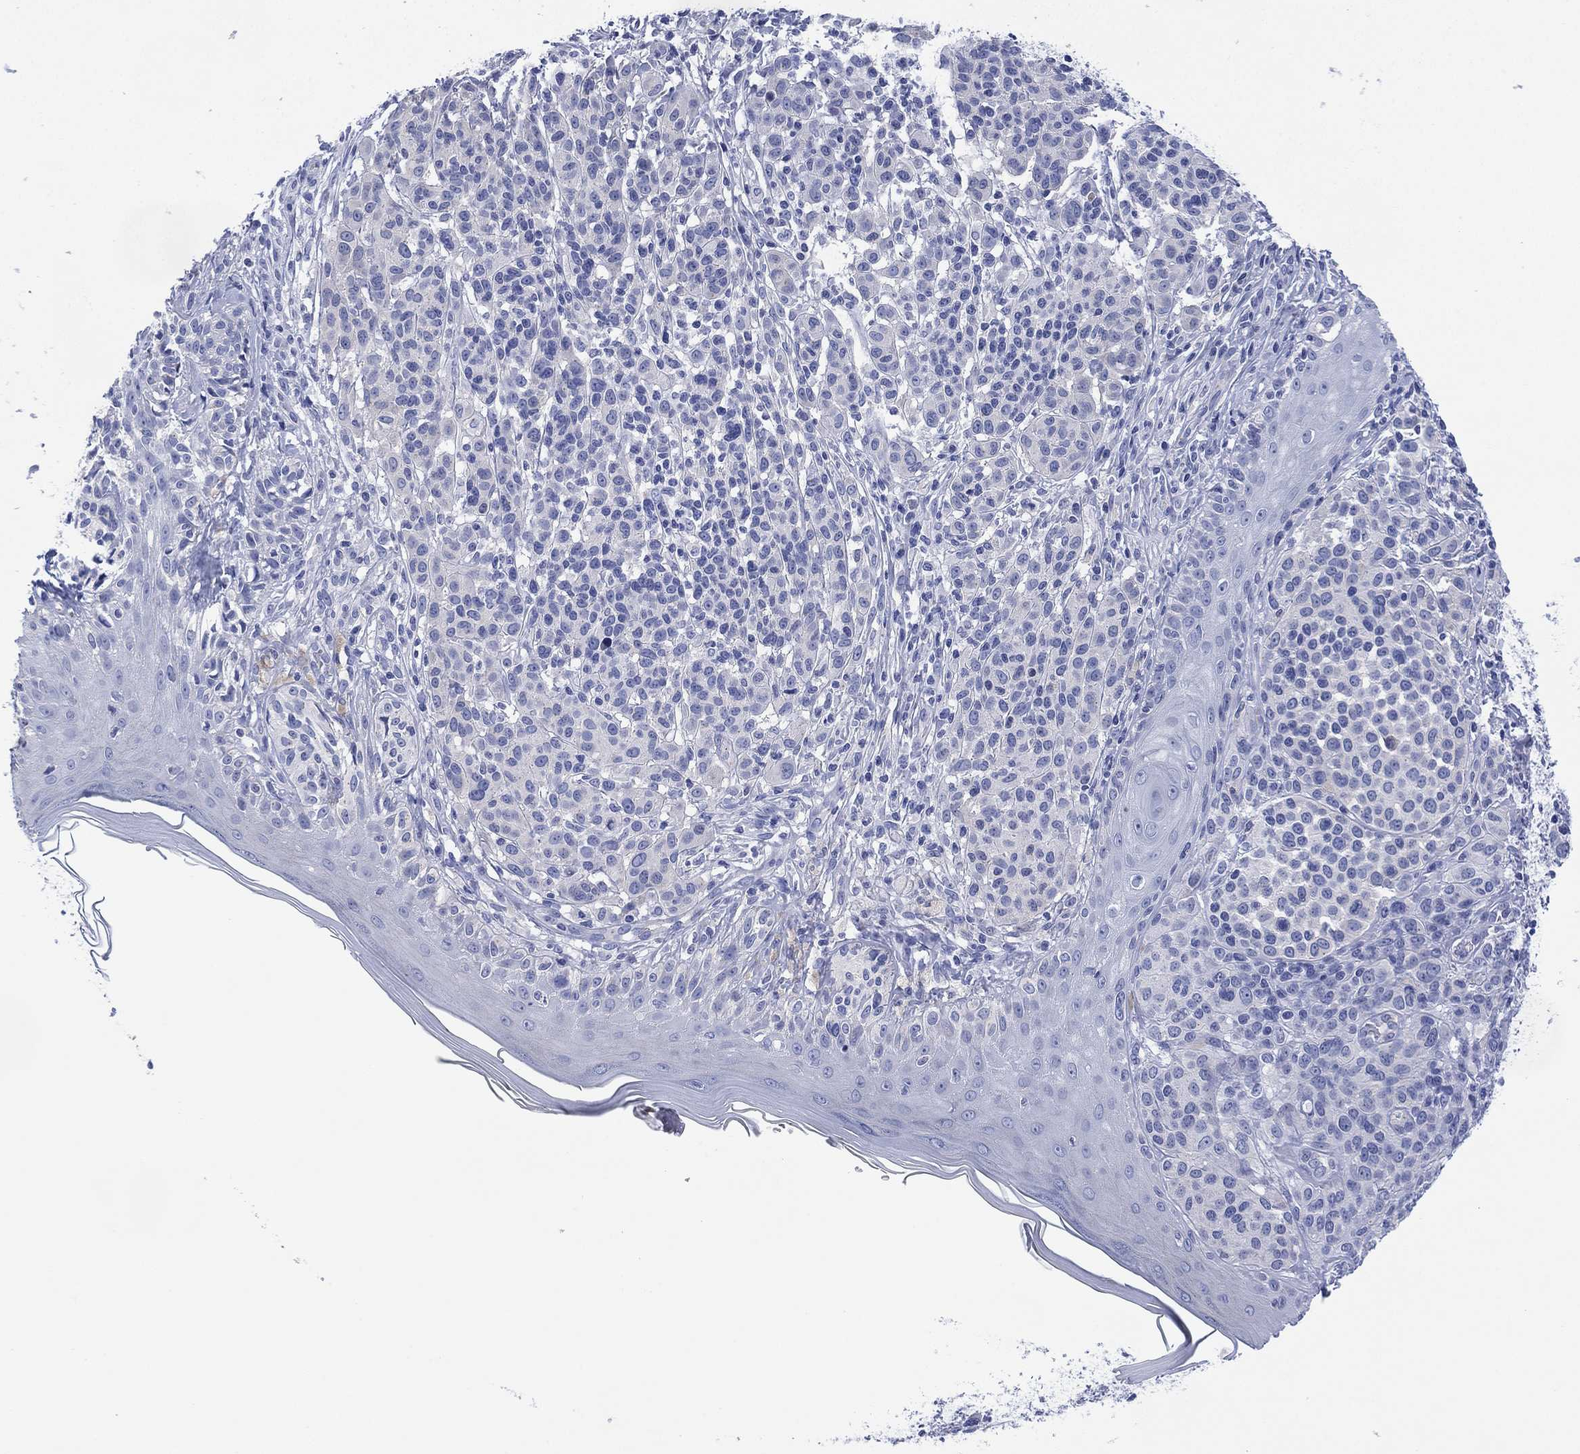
{"staining": {"intensity": "negative", "quantity": "none", "location": "none"}, "tissue": "melanoma", "cell_type": "Tumor cells", "image_type": "cancer", "snomed": [{"axis": "morphology", "description": "Malignant melanoma, NOS"}, {"axis": "topography", "description": "Skin"}], "caption": "A histopathology image of human malignant melanoma is negative for staining in tumor cells.", "gene": "CHRNA3", "patient": {"sex": "male", "age": 79}}